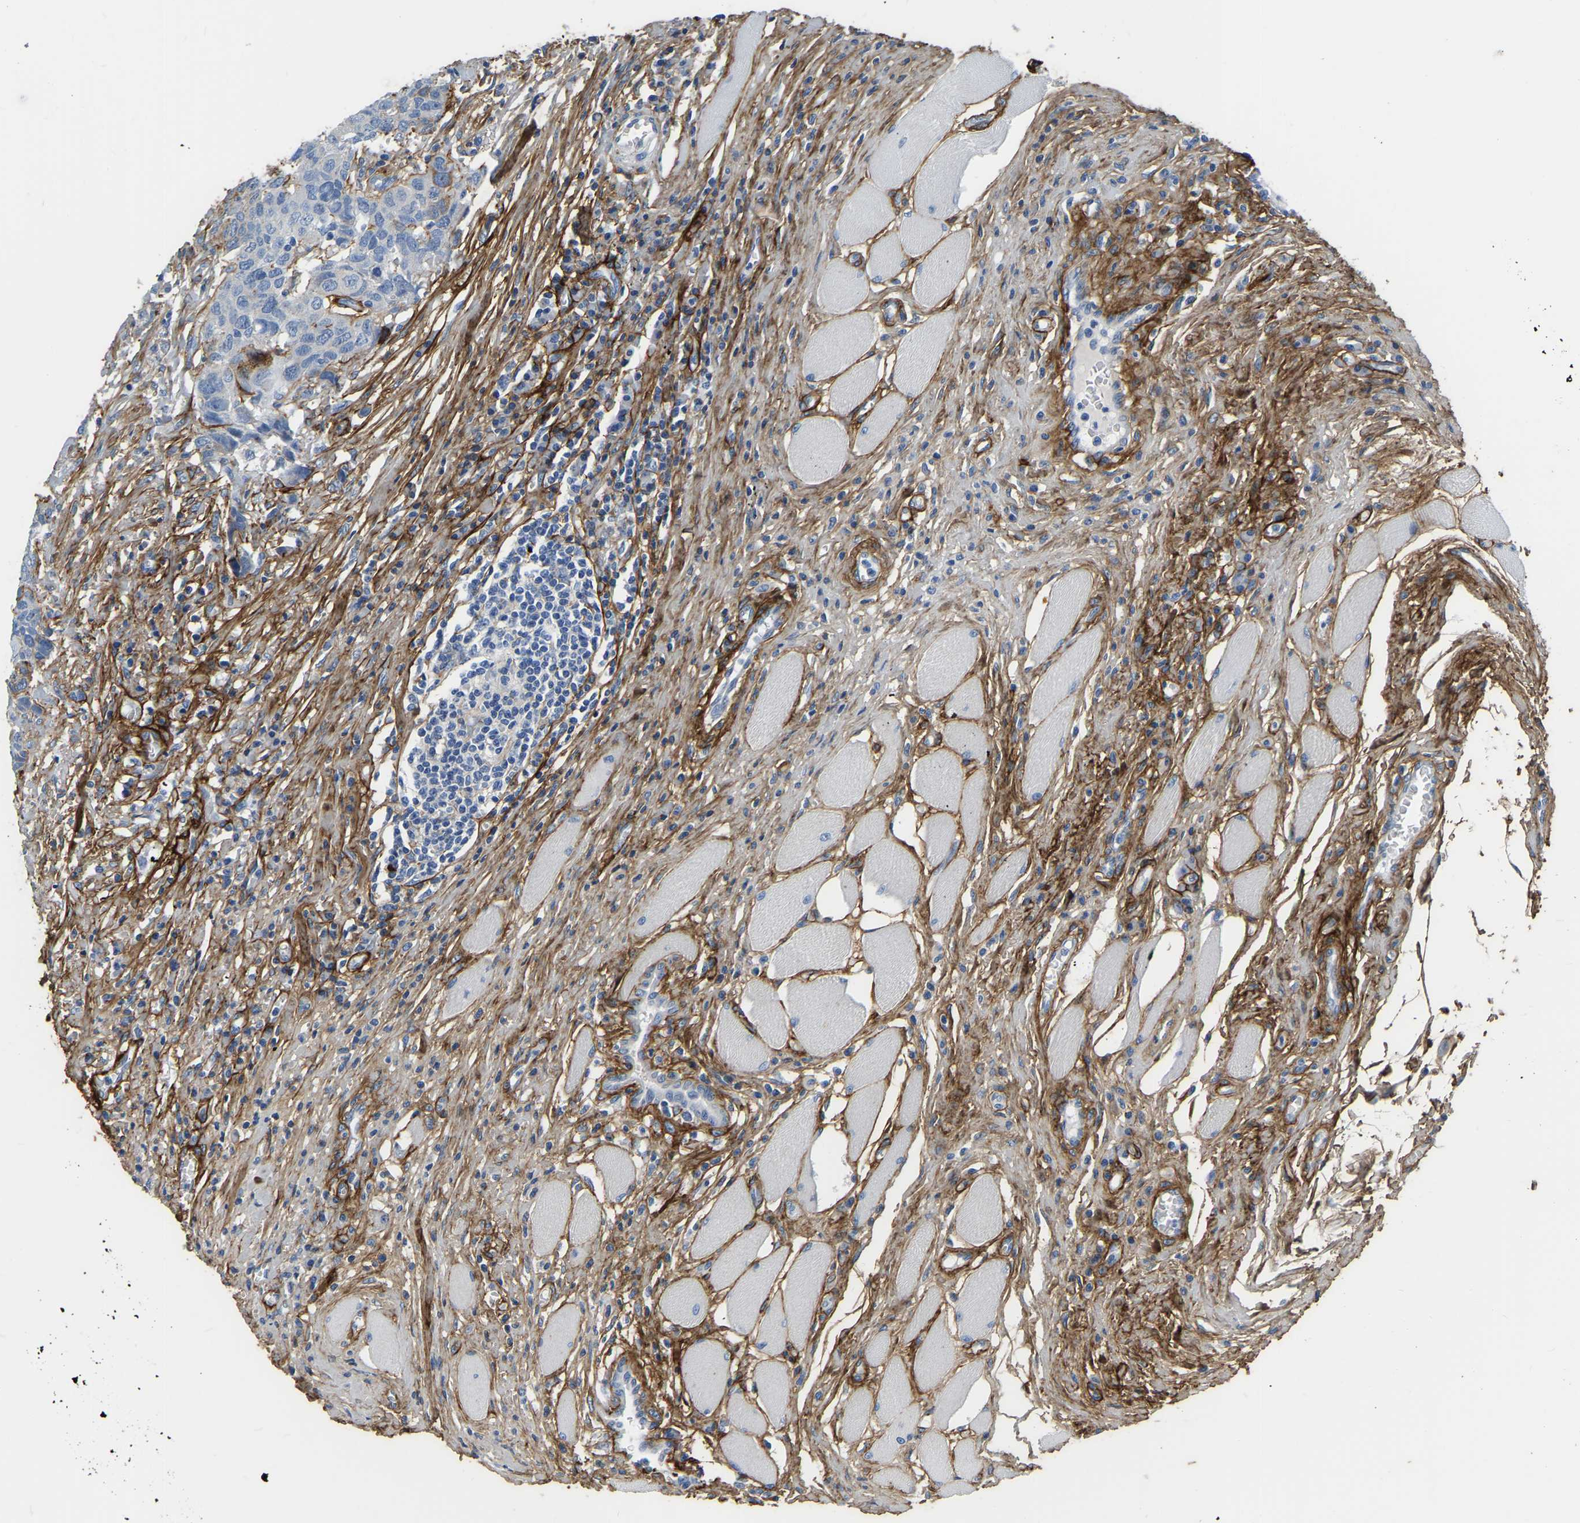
{"staining": {"intensity": "negative", "quantity": "none", "location": "none"}, "tissue": "head and neck cancer", "cell_type": "Tumor cells", "image_type": "cancer", "snomed": [{"axis": "morphology", "description": "Squamous cell carcinoma, NOS"}, {"axis": "topography", "description": "Head-Neck"}], "caption": "High power microscopy histopathology image of an immunohistochemistry (IHC) histopathology image of squamous cell carcinoma (head and neck), revealing no significant positivity in tumor cells.", "gene": "COL6A1", "patient": {"sex": "male", "age": 66}}